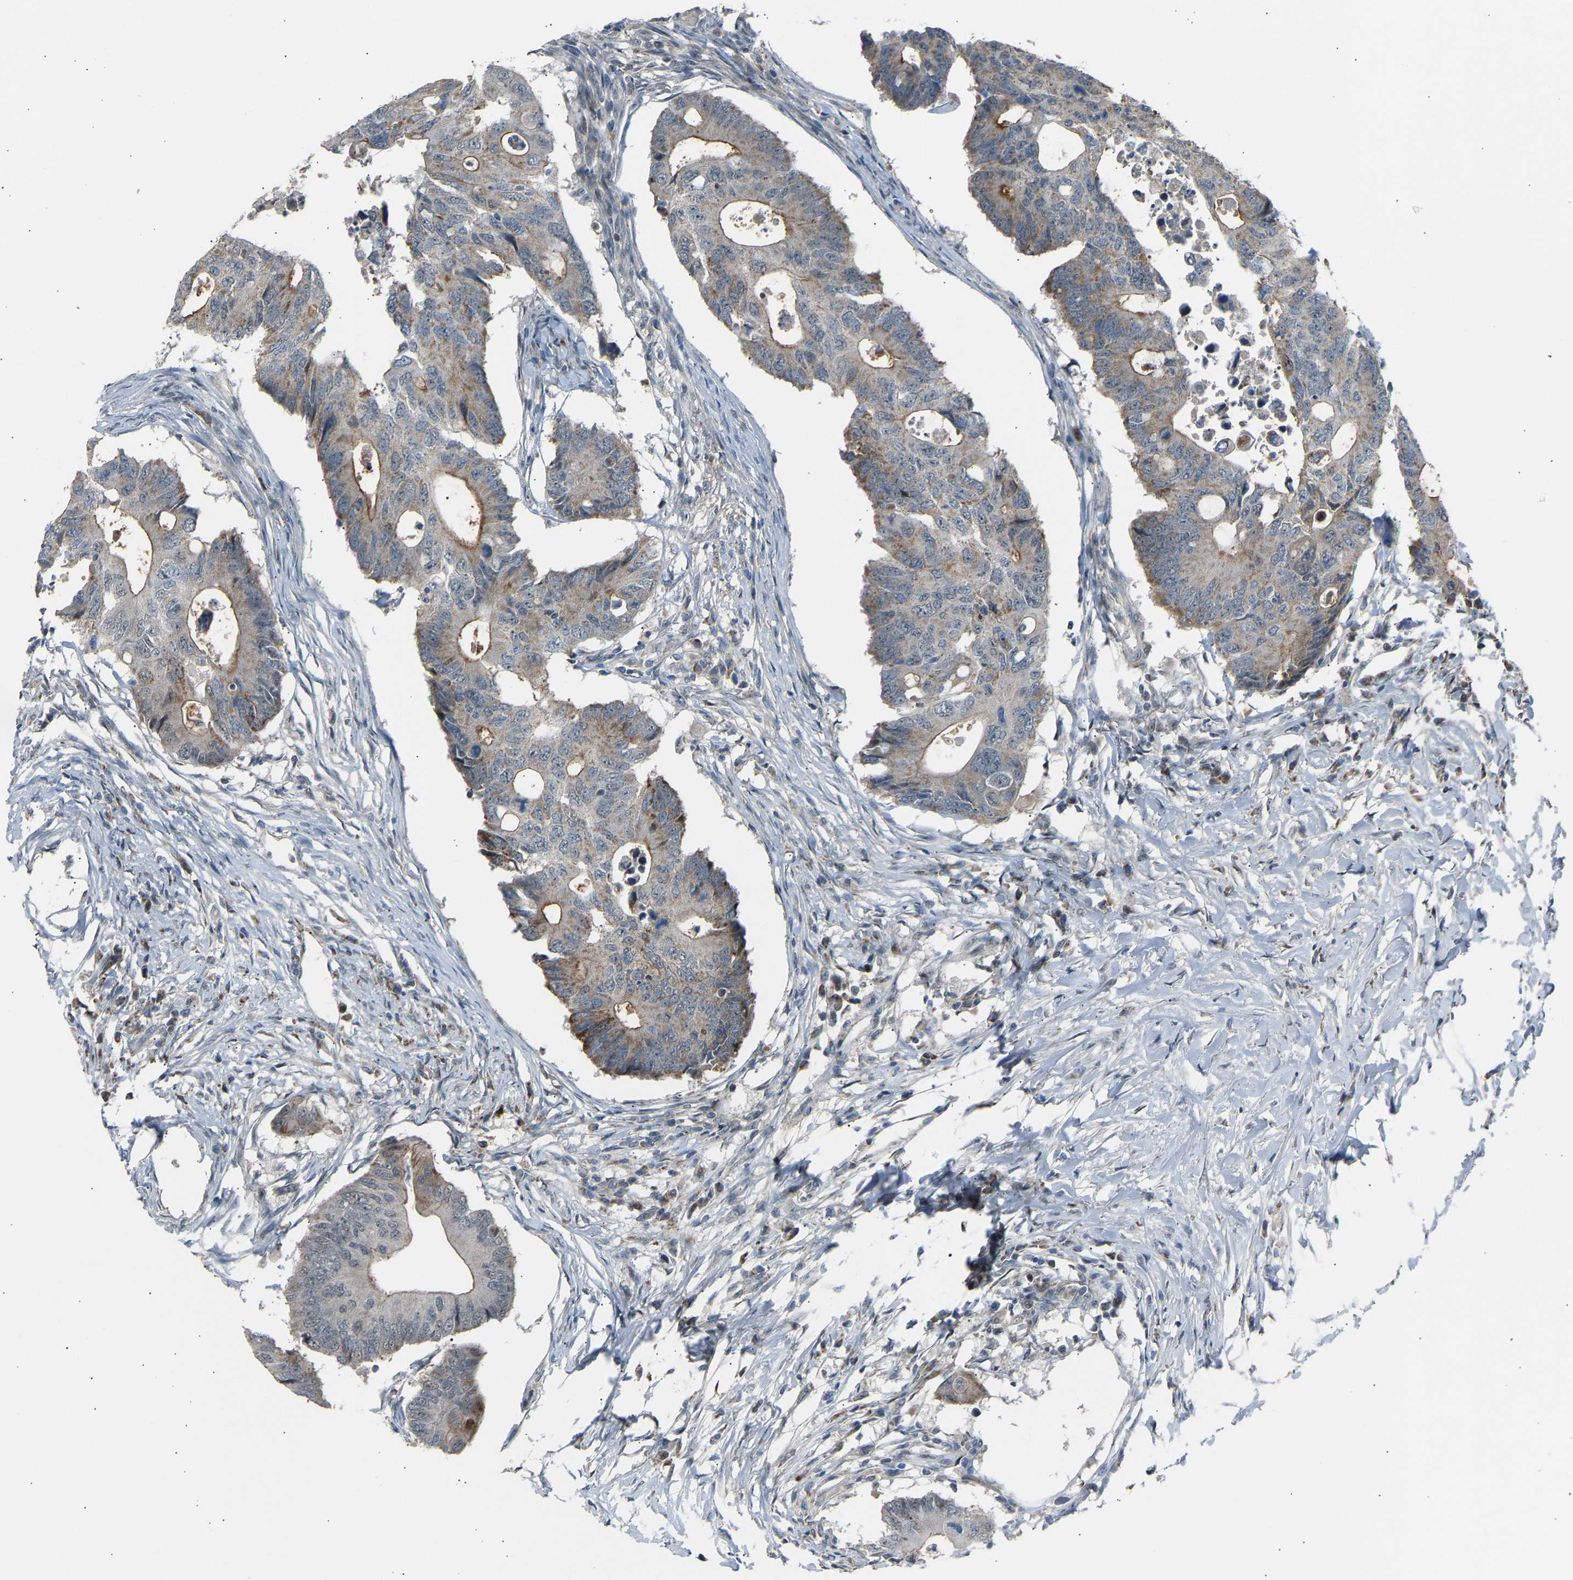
{"staining": {"intensity": "moderate", "quantity": "<25%", "location": "cytoplasmic/membranous"}, "tissue": "colorectal cancer", "cell_type": "Tumor cells", "image_type": "cancer", "snomed": [{"axis": "morphology", "description": "Adenocarcinoma, NOS"}, {"axis": "topography", "description": "Colon"}], "caption": "Immunohistochemical staining of colorectal cancer (adenocarcinoma) exhibits moderate cytoplasmic/membranous protein expression in approximately <25% of tumor cells.", "gene": "VPS41", "patient": {"sex": "male", "age": 71}}